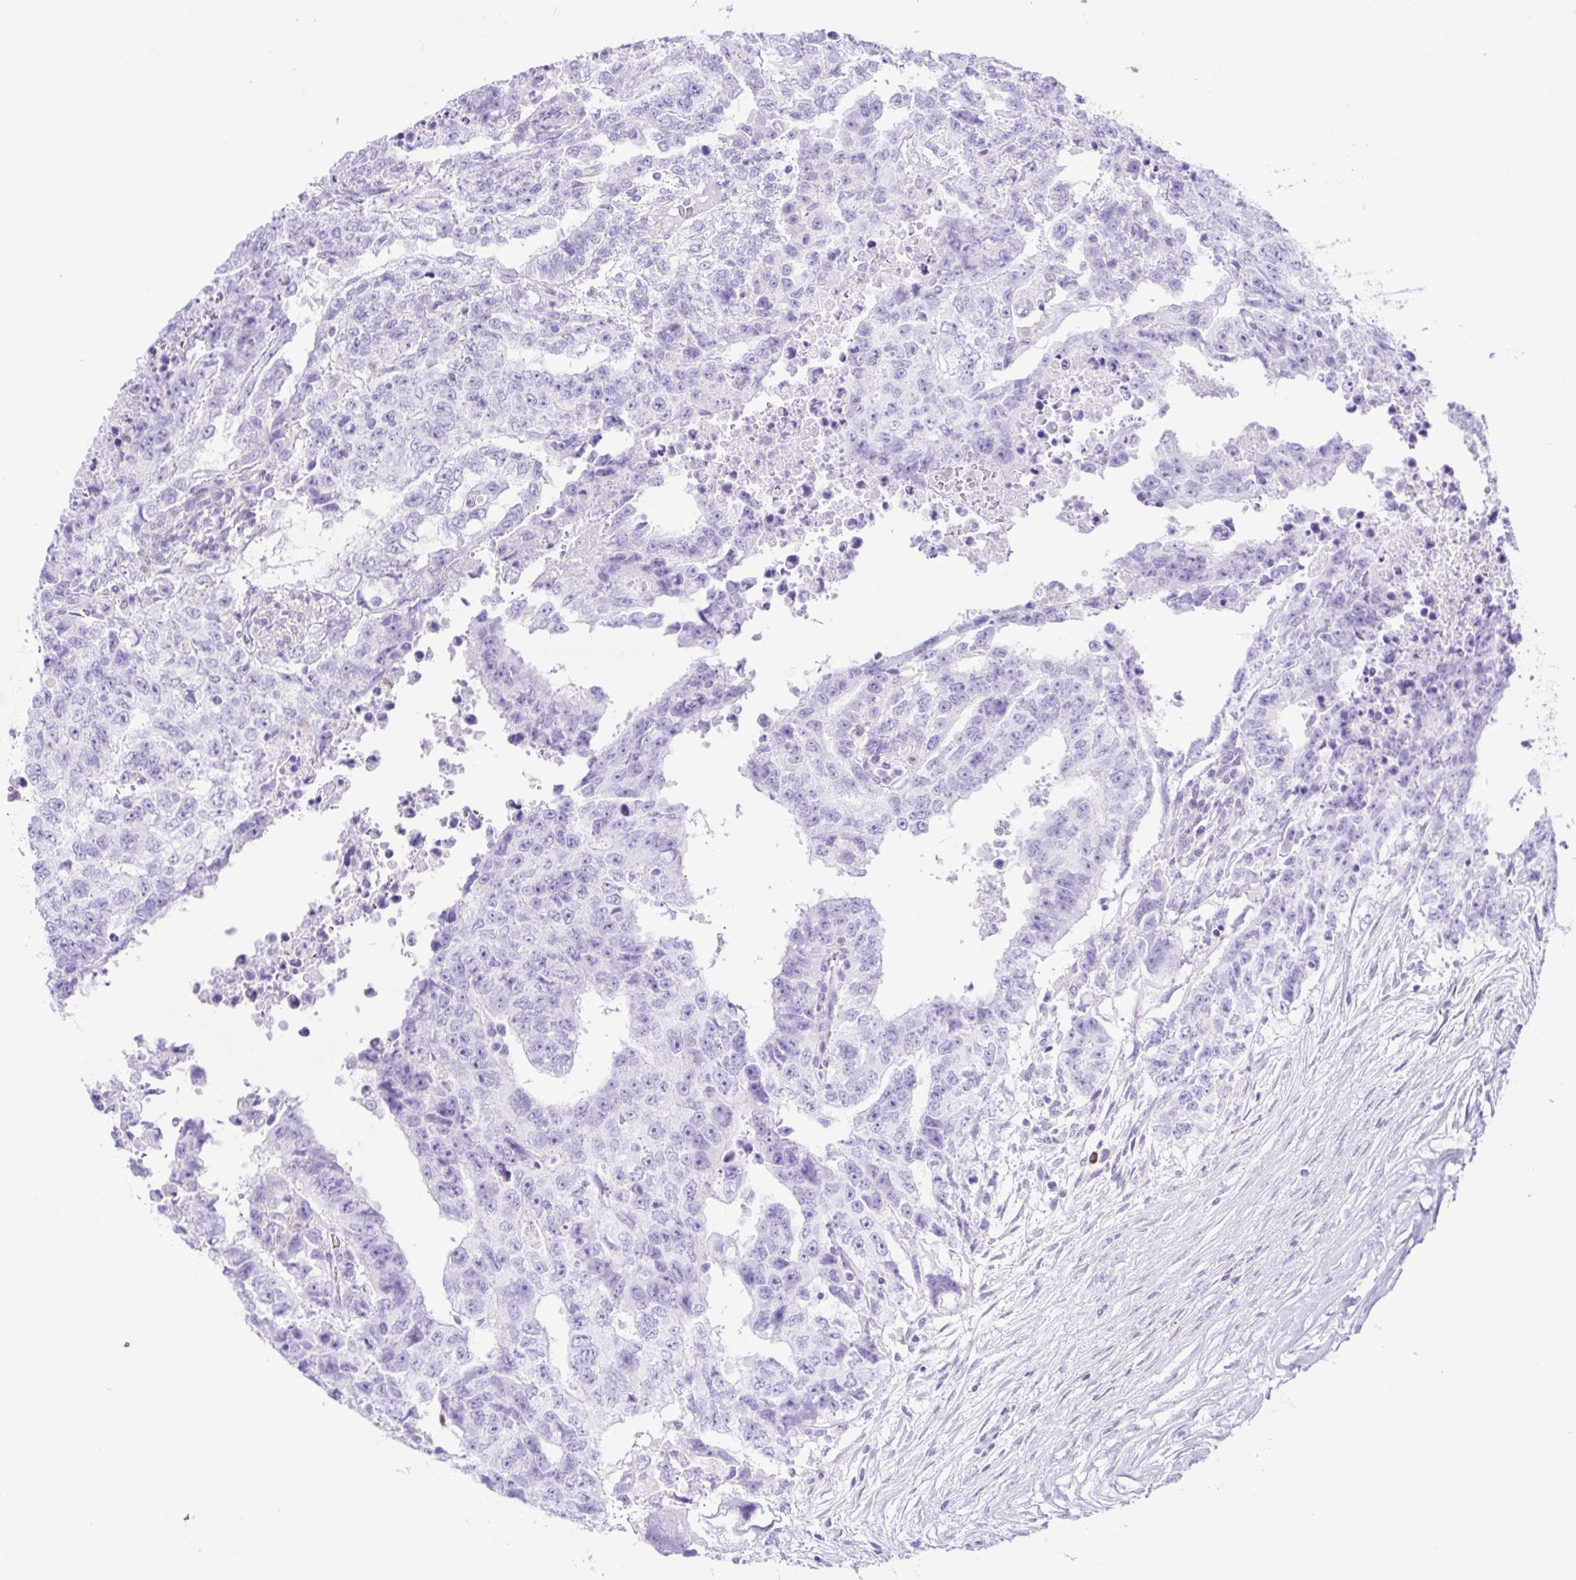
{"staining": {"intensity": "negative", "quantity": "none", "location": "none"}, "tissue": "testis cancer", "cell_type": "Tumor cells", "image_type": "cancer", "snomed": [{"axis": "morphology", "description": "Carcinoma, Embryonal, NOS"}, {"axis": "topography", "description": "Testis"}], "caption": "Immunohistochemical staining of embryonal carcinoma (testis) displays no significant staining in tumor cells.", "gene": "GPR17", "patient": {"sex": "male", "age": 24}}